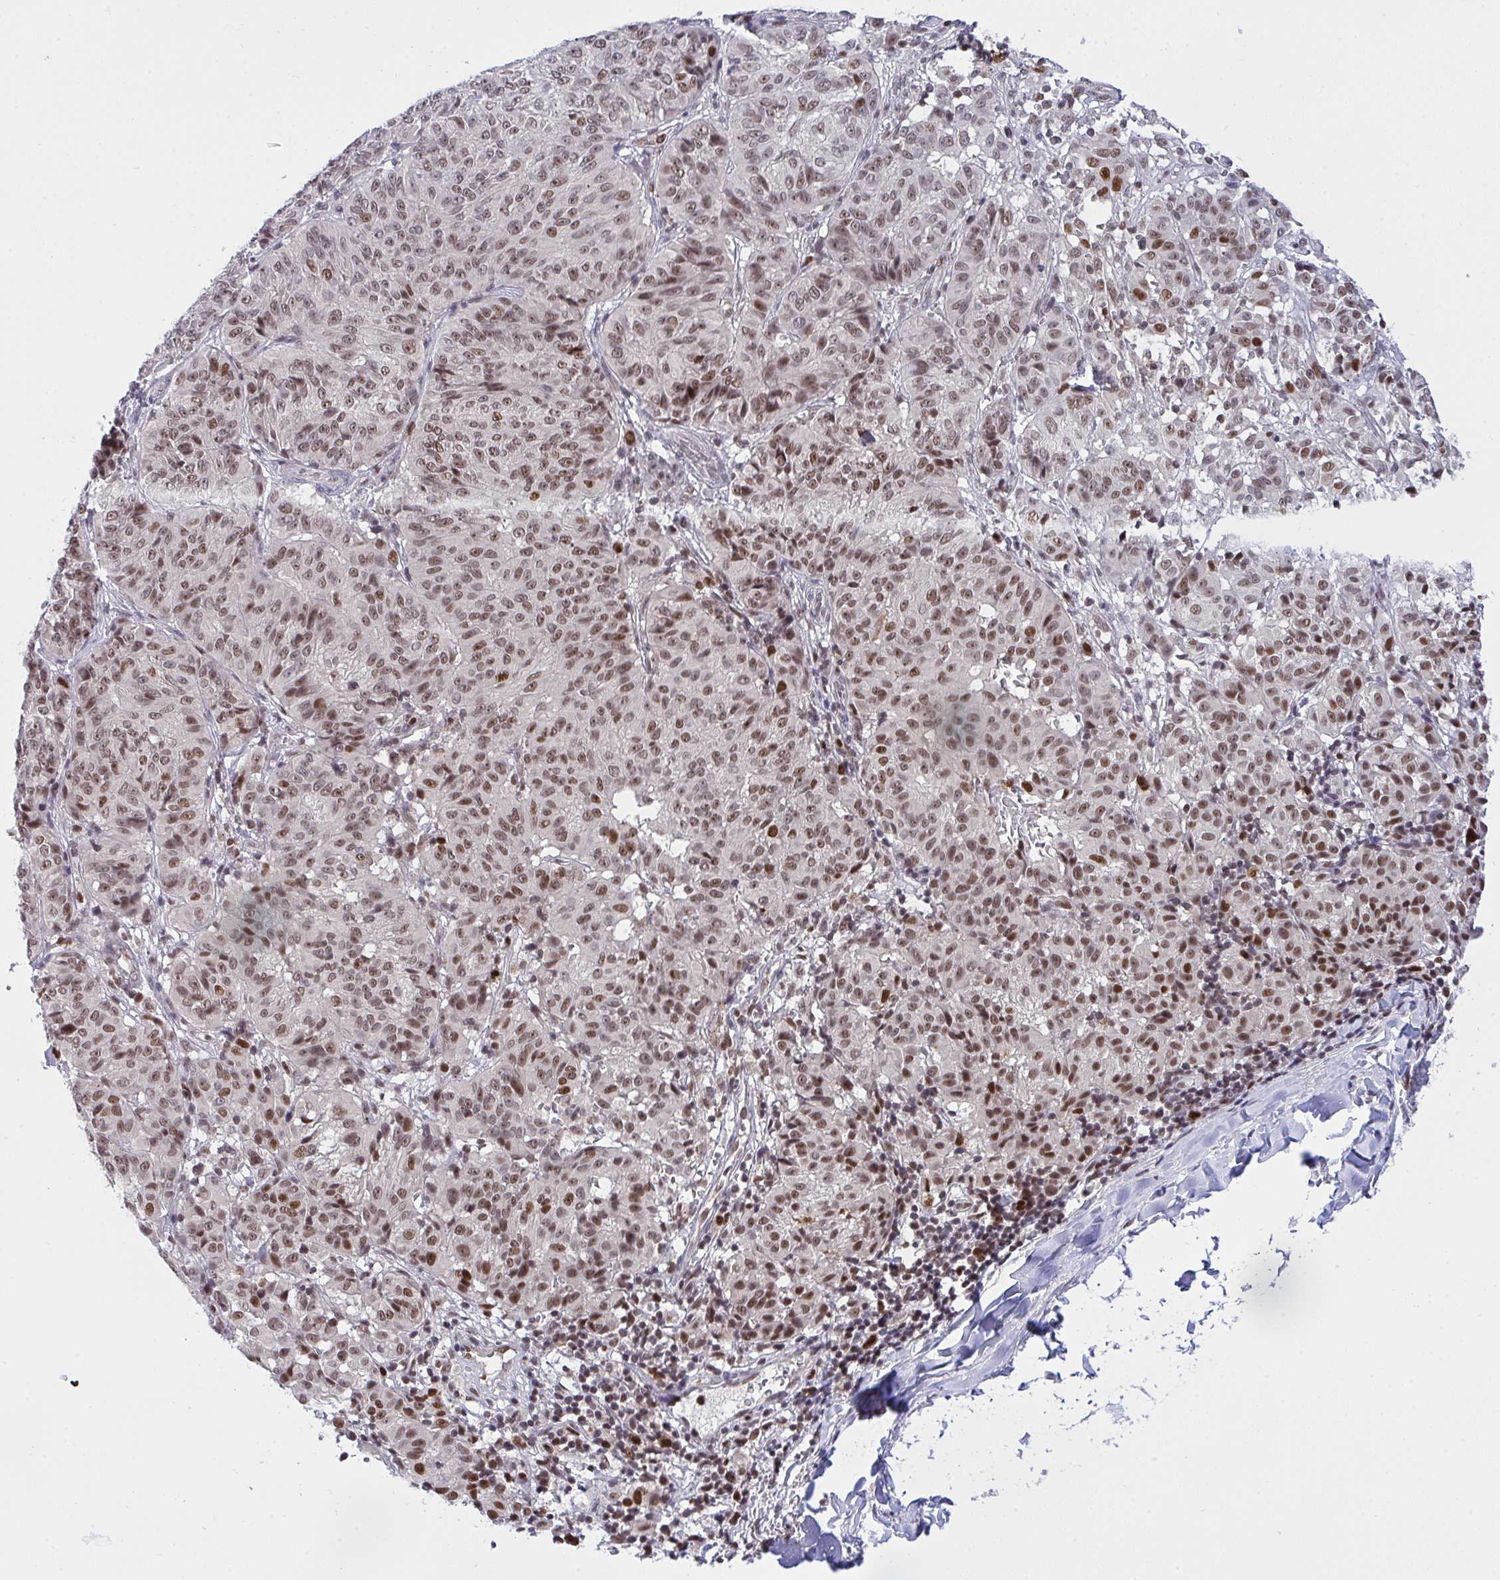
{"staining": {"intensity": "moderate", "quantity": "25%-75%", "location": "nuclear"}, "tissue": "melanoma", "cell_type": "Tumor cells", "image_type": "cancer", "snomed": [{"axis": "morphology", "description": "Malignant melanoma, NOS"}, {"axis": "topography", "description": "Skin"}], "caption": "Moderate nuclear staining is appreciated in about 25%-75% of tumor cells in melanoma.", "gene": "RFC4", "patient": {"sex": "female", "age": 72}}